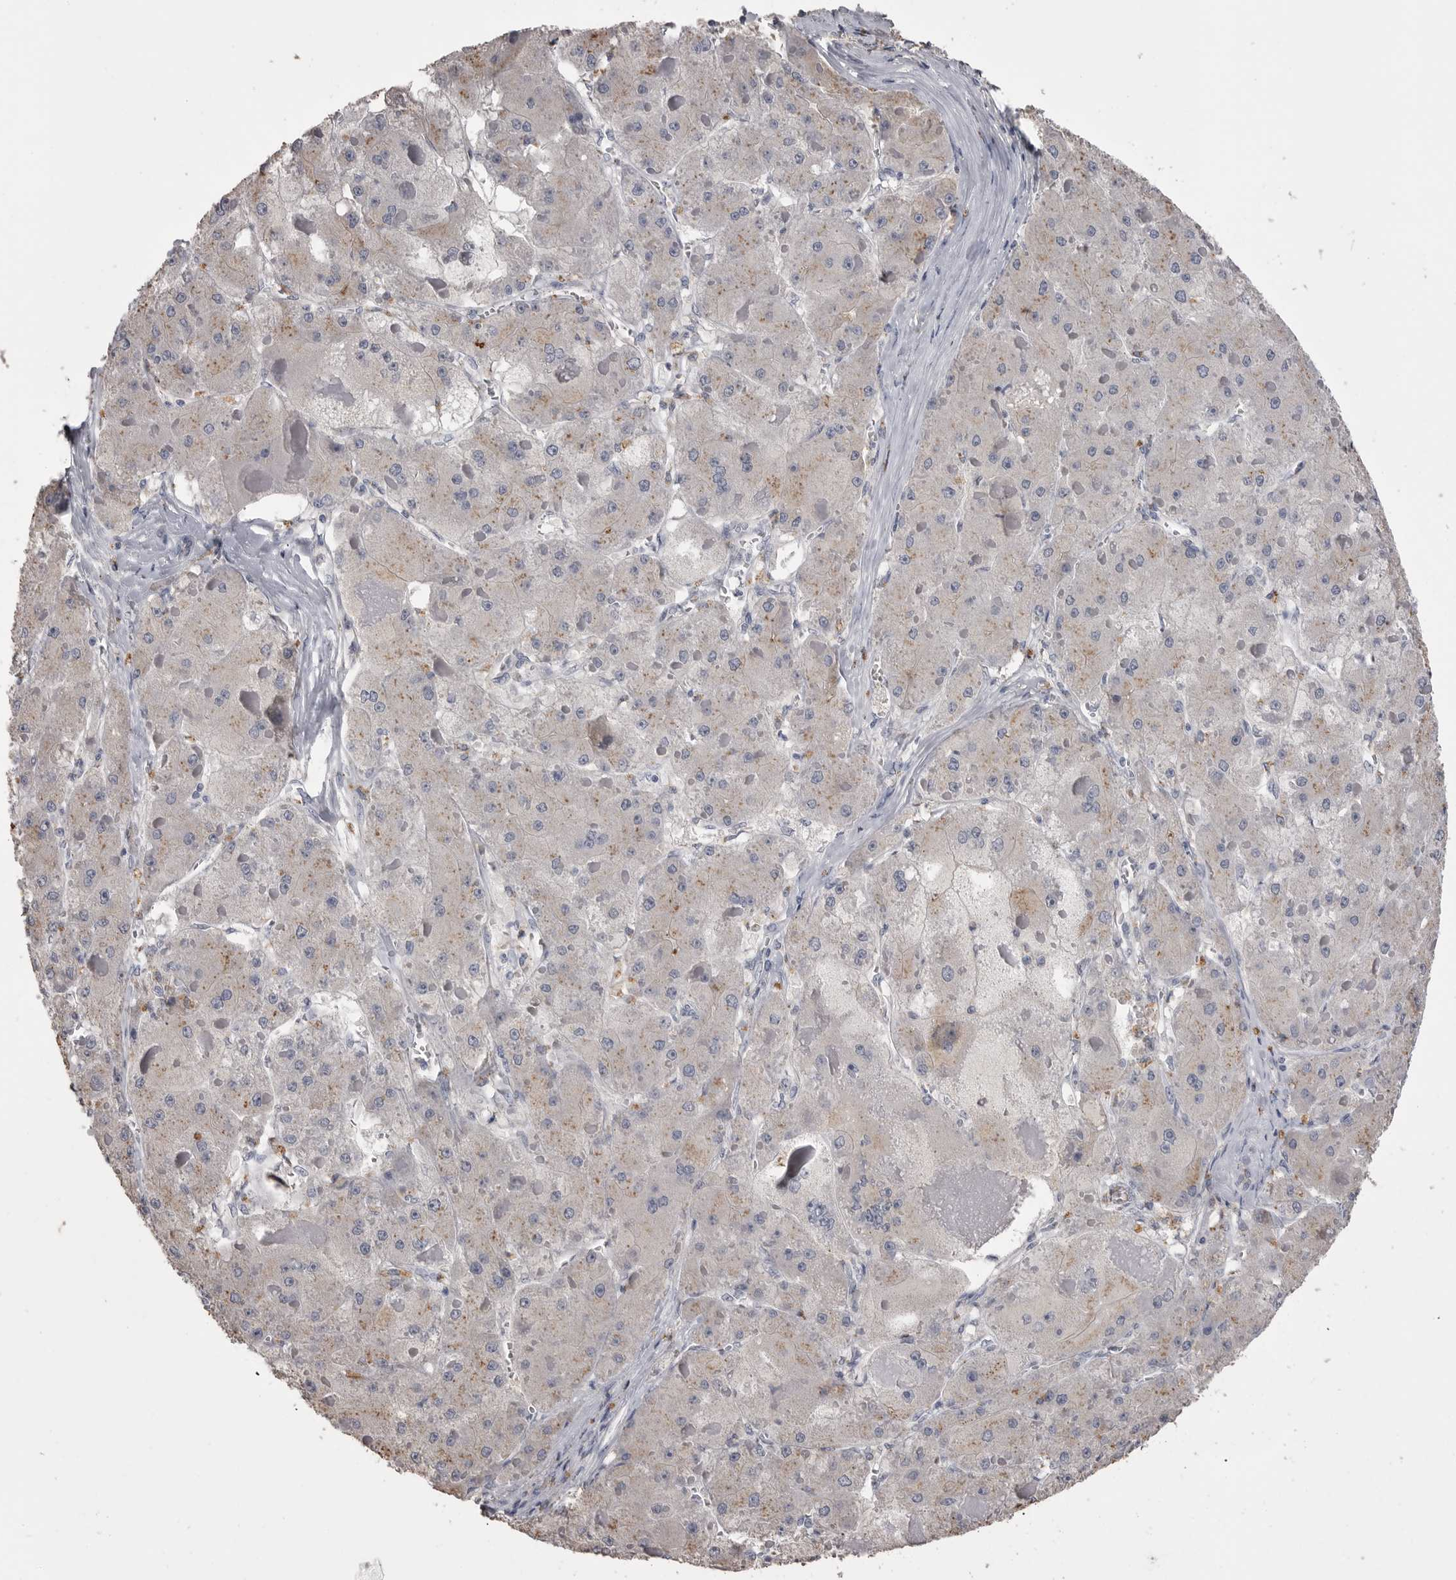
{"staining": {"intensity": "negative", "quantity": "none", "location": "none"}, "tissue": "liver cancer", "cell_type": "Tumor cells", "image_type": "cancer", "snomed": [{"axis": "morphology", "description": "Carcinoma, Hepatocellular, NOS"}, {"axis": "topography", "description": "Liver"}], "caption": "Human liver cancer stained for a protein using immunohistochemistry shows no staining in tumor cells.", "gene": "AHSG", "patient": {"sex": "female", "age": 73}}